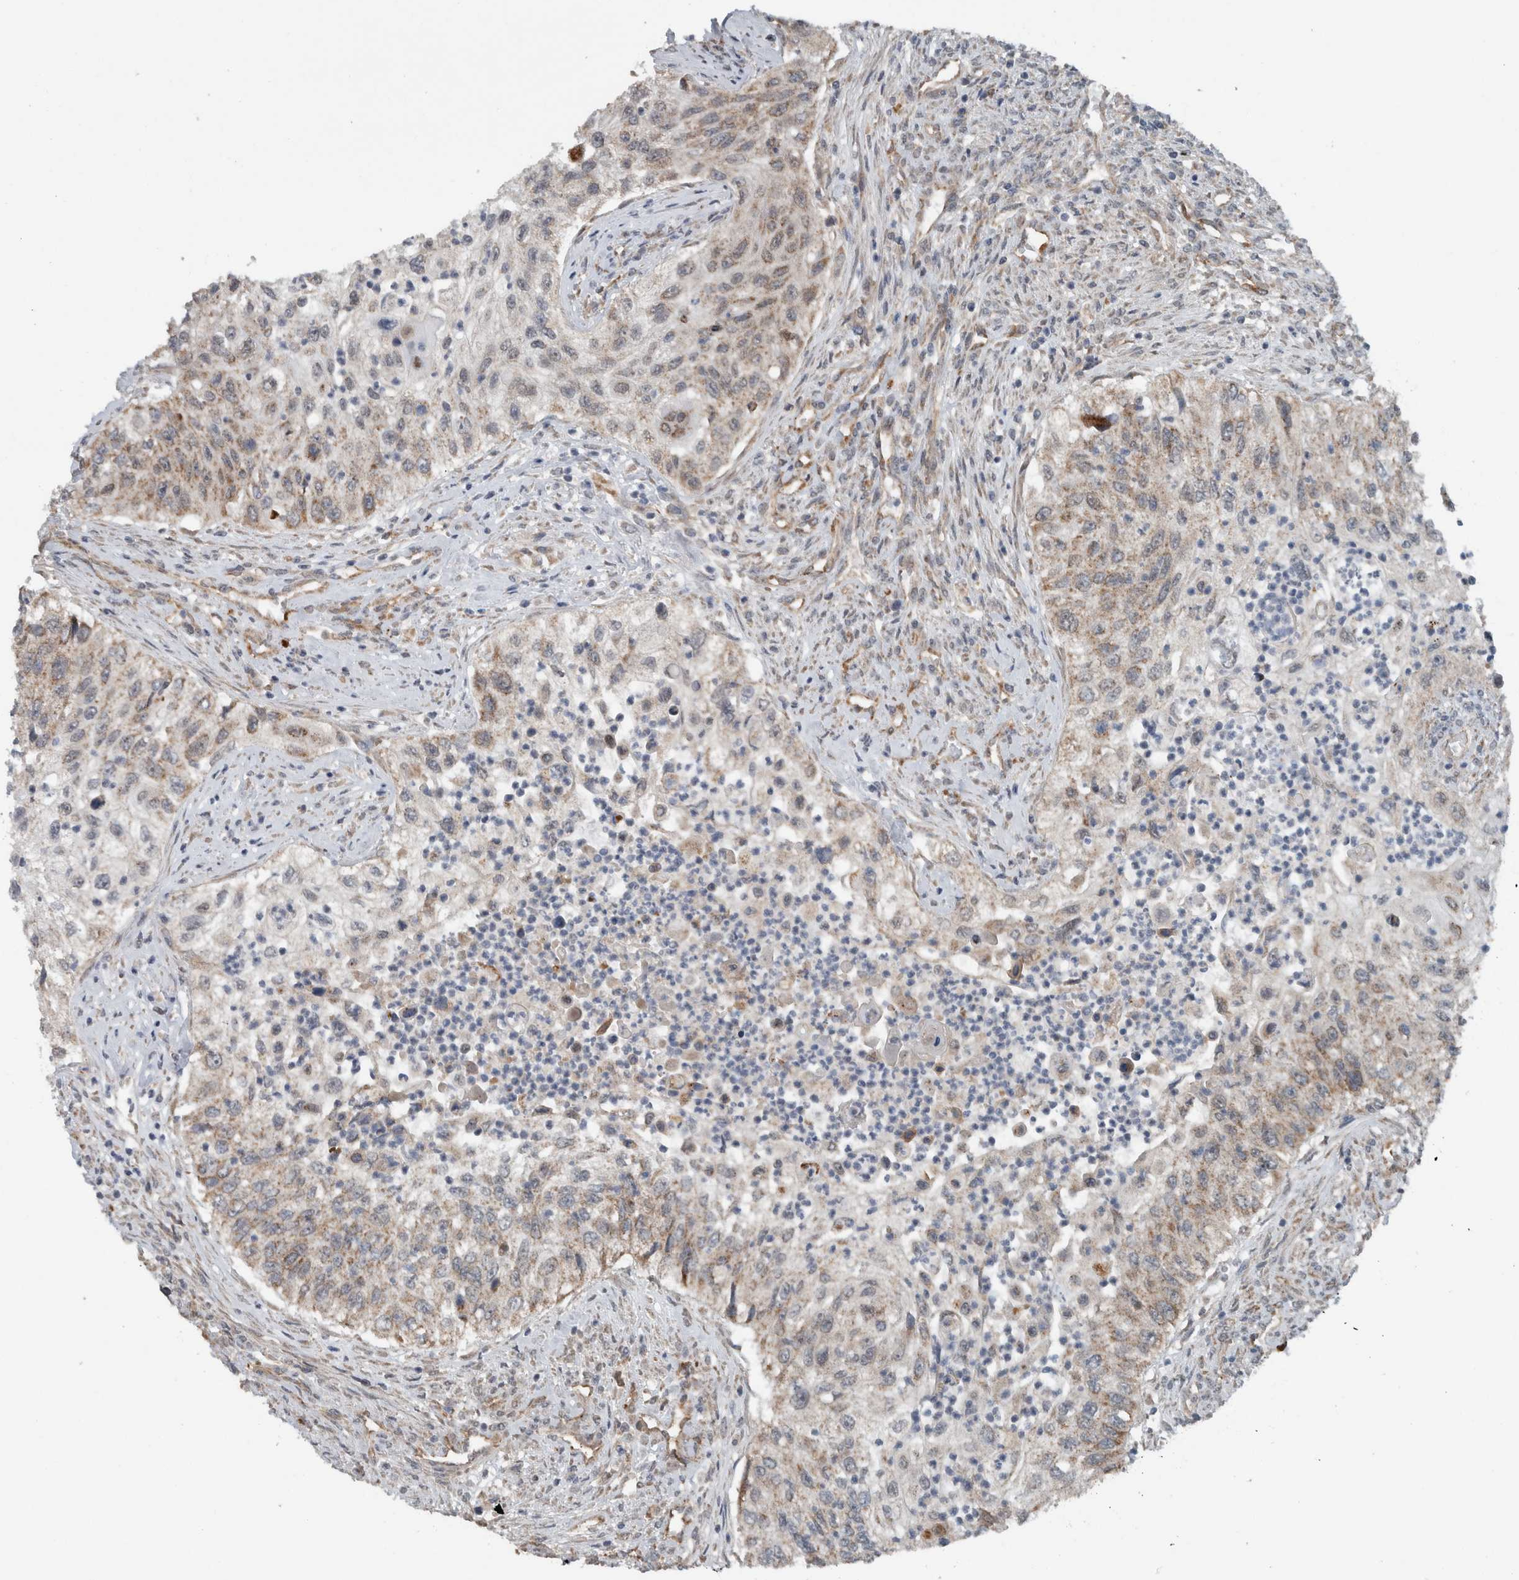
{"staining": {"intensity": "weak", "quantity": ">75%", "location": "cytoplasmic/membranous"}, "tissue": "urothelial cancer", "cell_type": "Tumor cells", "image_type": "cancer", "snomed": [{"axis": "morphology", "description": "Urothelial carcinoma, High grade"}, {"axis": "topography", "description": "Urinary bladder"}], "caption": "IHC (DAB (3,3'-diaminobenzidine)) staining of human high-grade urothelial carcinoma shows weak cytoplasmic/membranous protein positivity in about >75% of tumor cells. (Stains: DAB (3,3'-diaminobenzidine) in brown, nuclei in blue, Microscopy: brightfield microscopy at high magnification).", "gene": "GBA2", "patient": {"sex": "female", "age": 60}}